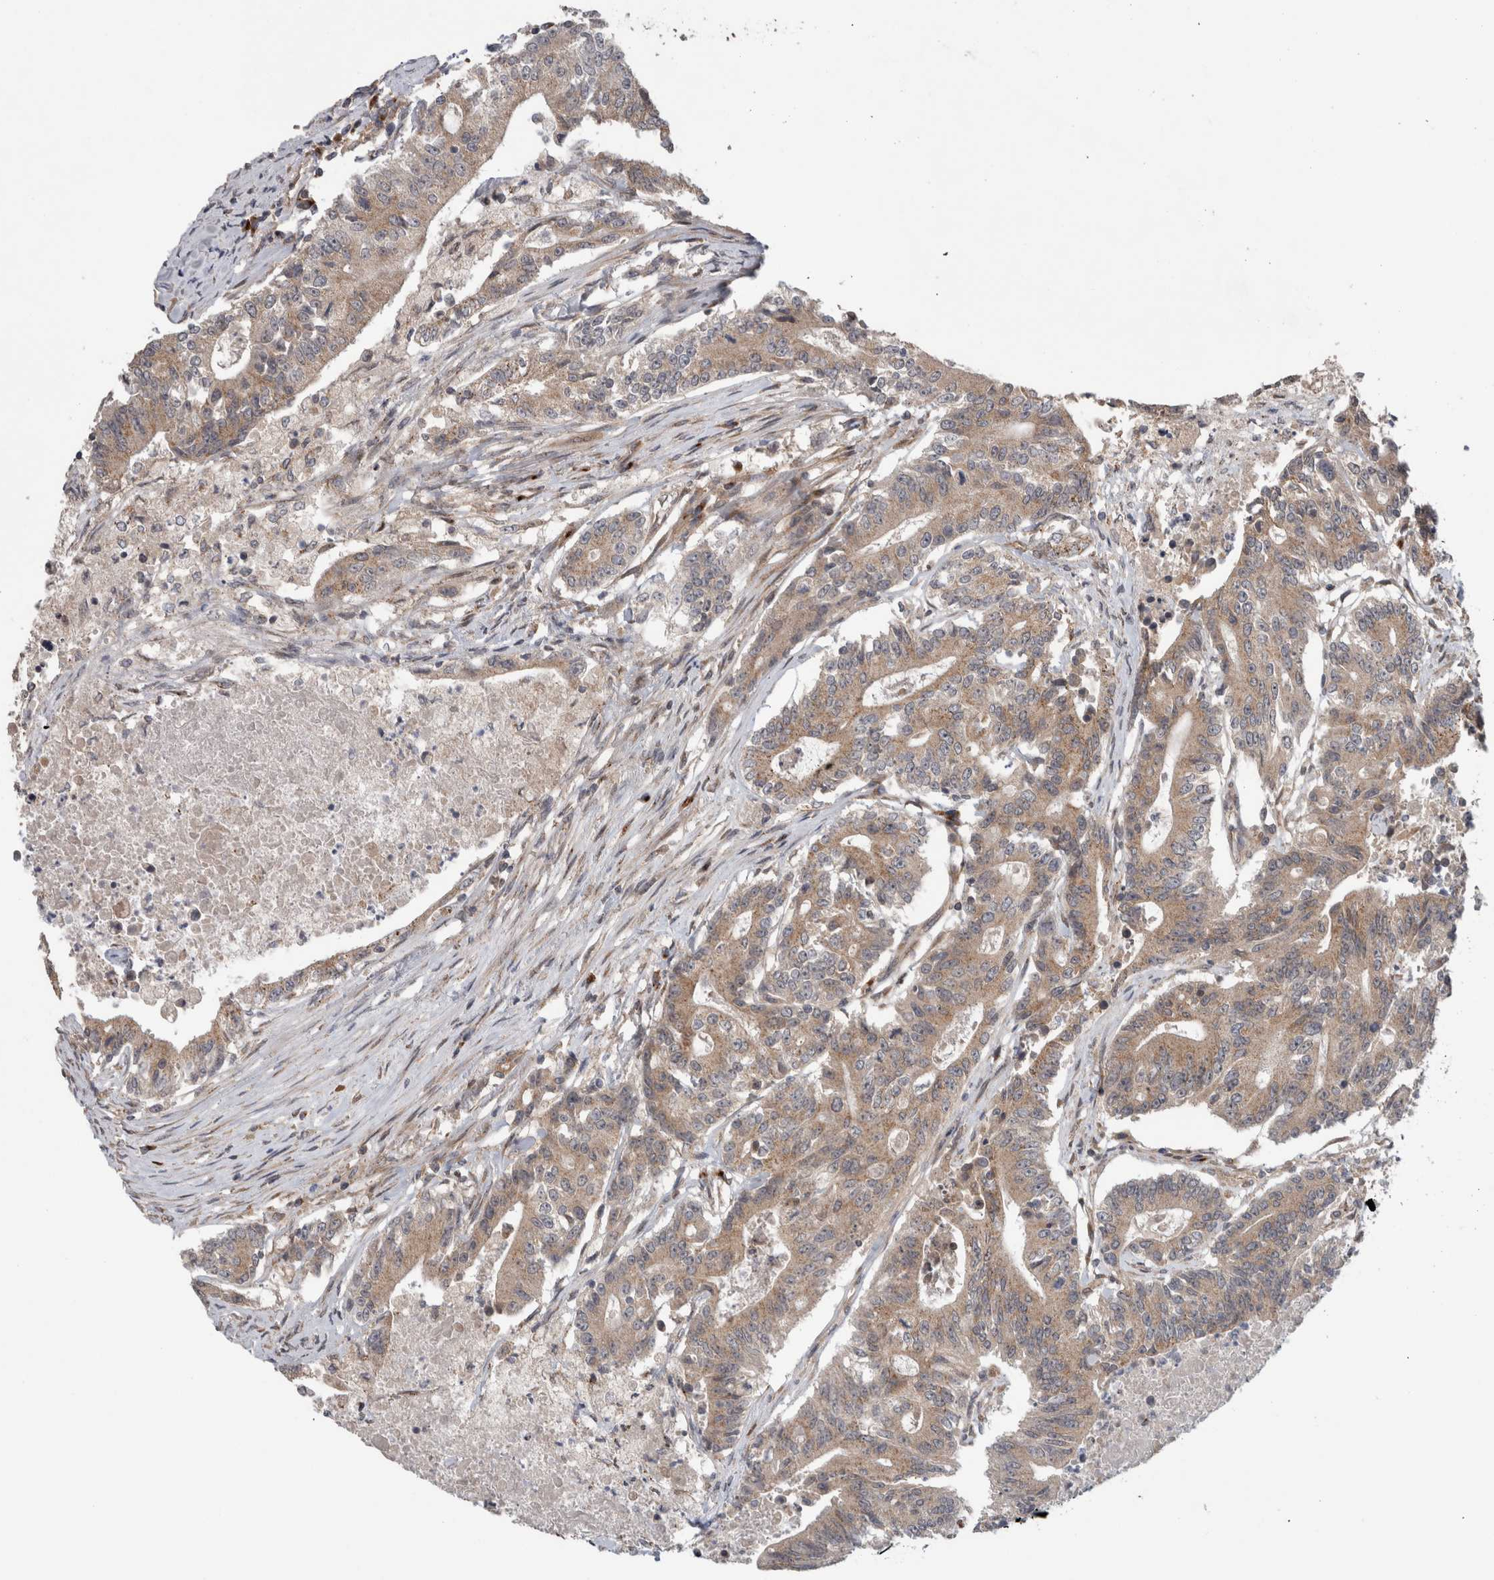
{"staining": {"intensity": "moderate", "quantity": ">75%", "location": "cytoplasmic/membranous"}, "tissue": "colorectal cancer", "cell_type": "Tumor cells", "image_type": "cancer", "snomed": [{"axis": "morphology", "description": "Adenocarcinoma, NOS"}, {"axis": "topography", "description": "Colon"}], "caption": "The micrograph exhibits a brown stain indicating the presence of a protein in the cytoplasmic/membranous of tumor cells in colorectal cancer.", "gene": "TRIM5", "patient": {"sex": "female", "age": 77}}